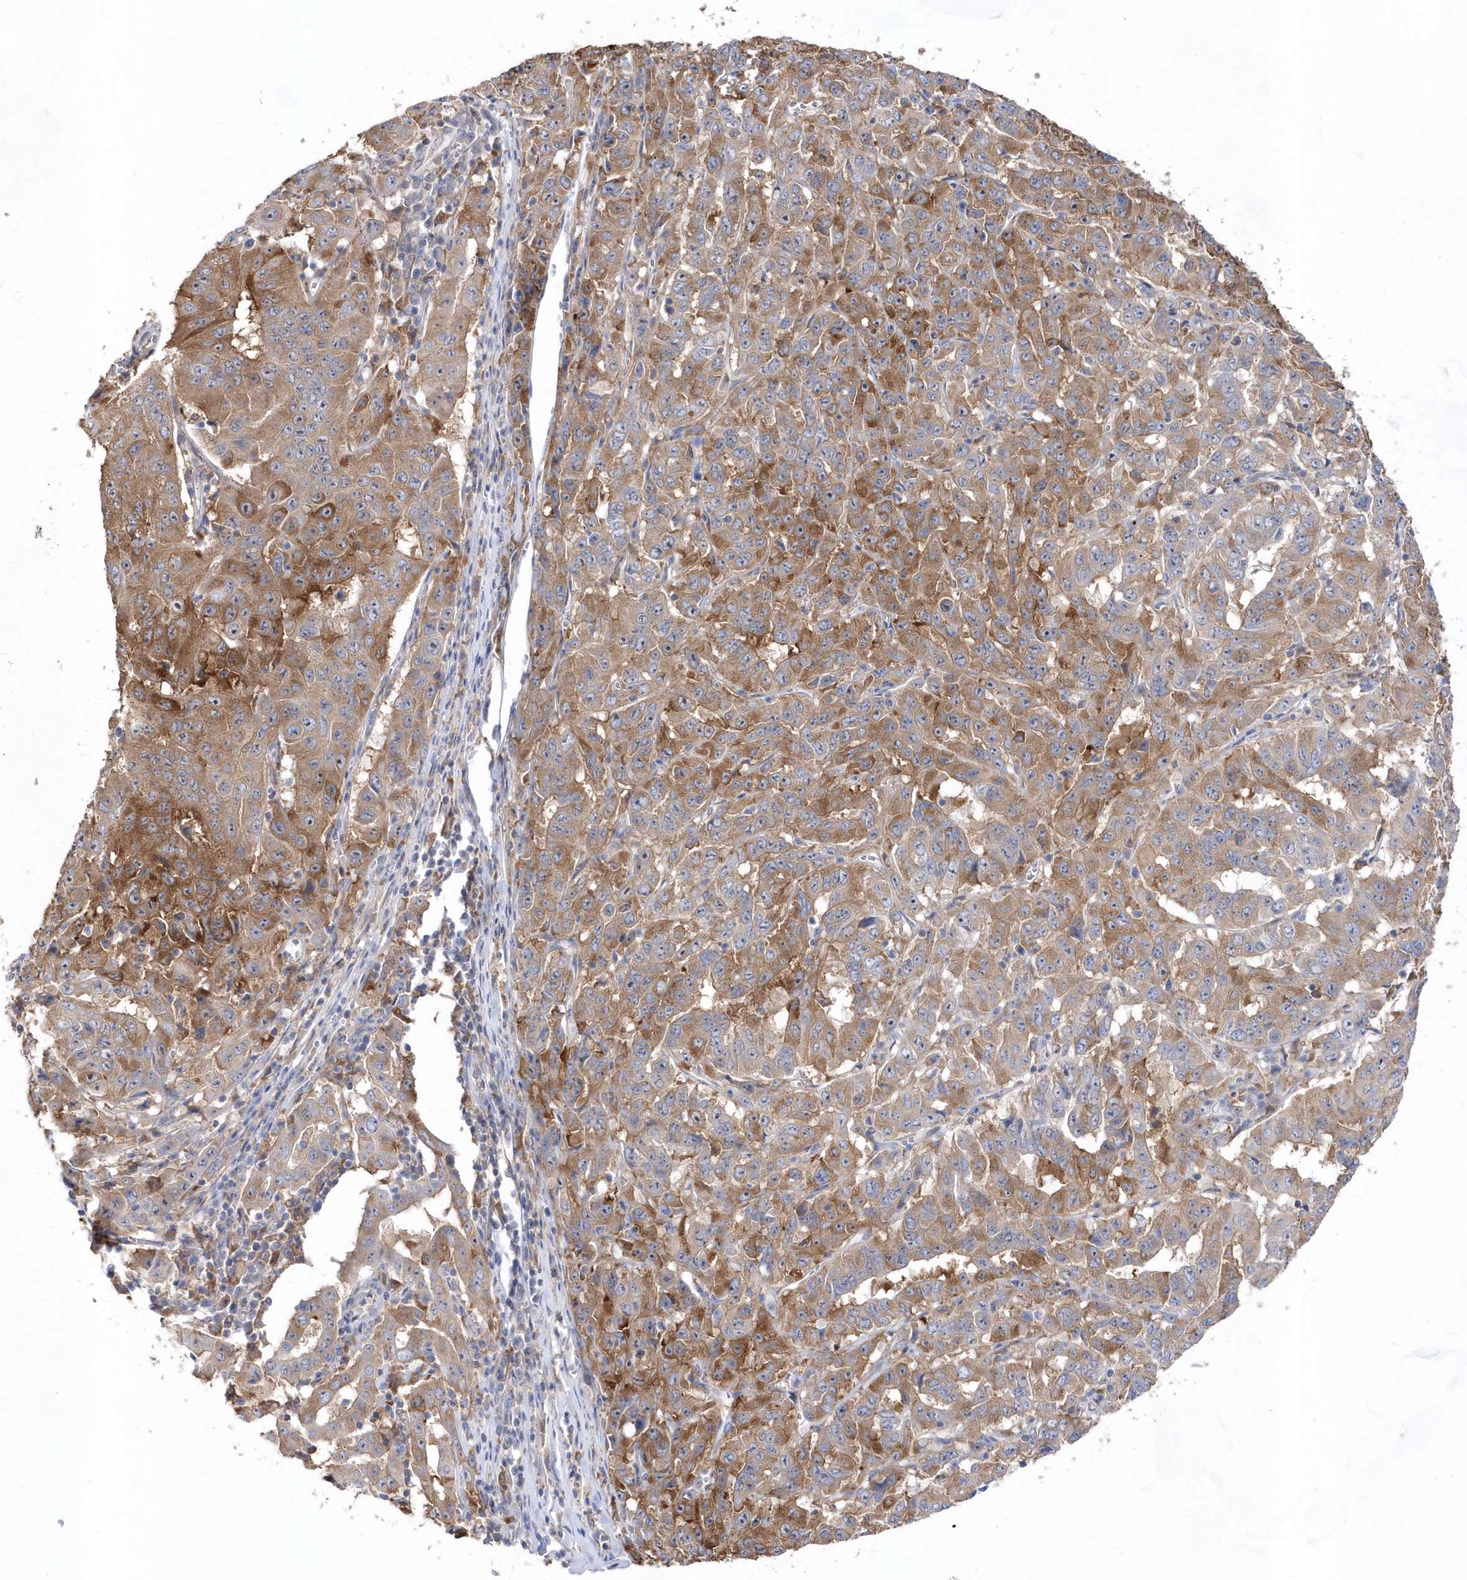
{"staining": {"intensity": "moderate", "quantity": ">75%", "location": "cytoplasmic/membranous"}, "tissue": "pancreatic cancer", "cell_type": "Tumor cells", "image_type": "cancer", "snomed": [{"axis": "morphology", "description": "Adenocarcinoma, NOS"}, {"axis": "topography", "description": "Pancreas"}], "caption": "This photomicrograph shows immunohistochemistry staining of human pancreatic adenocarcinoma, with medium moderate cytoplasmic/membranous staining in approximately >75% of tumor cells.", "gene": "BDH2", "patient": {"sex": "male", "age": 63}}